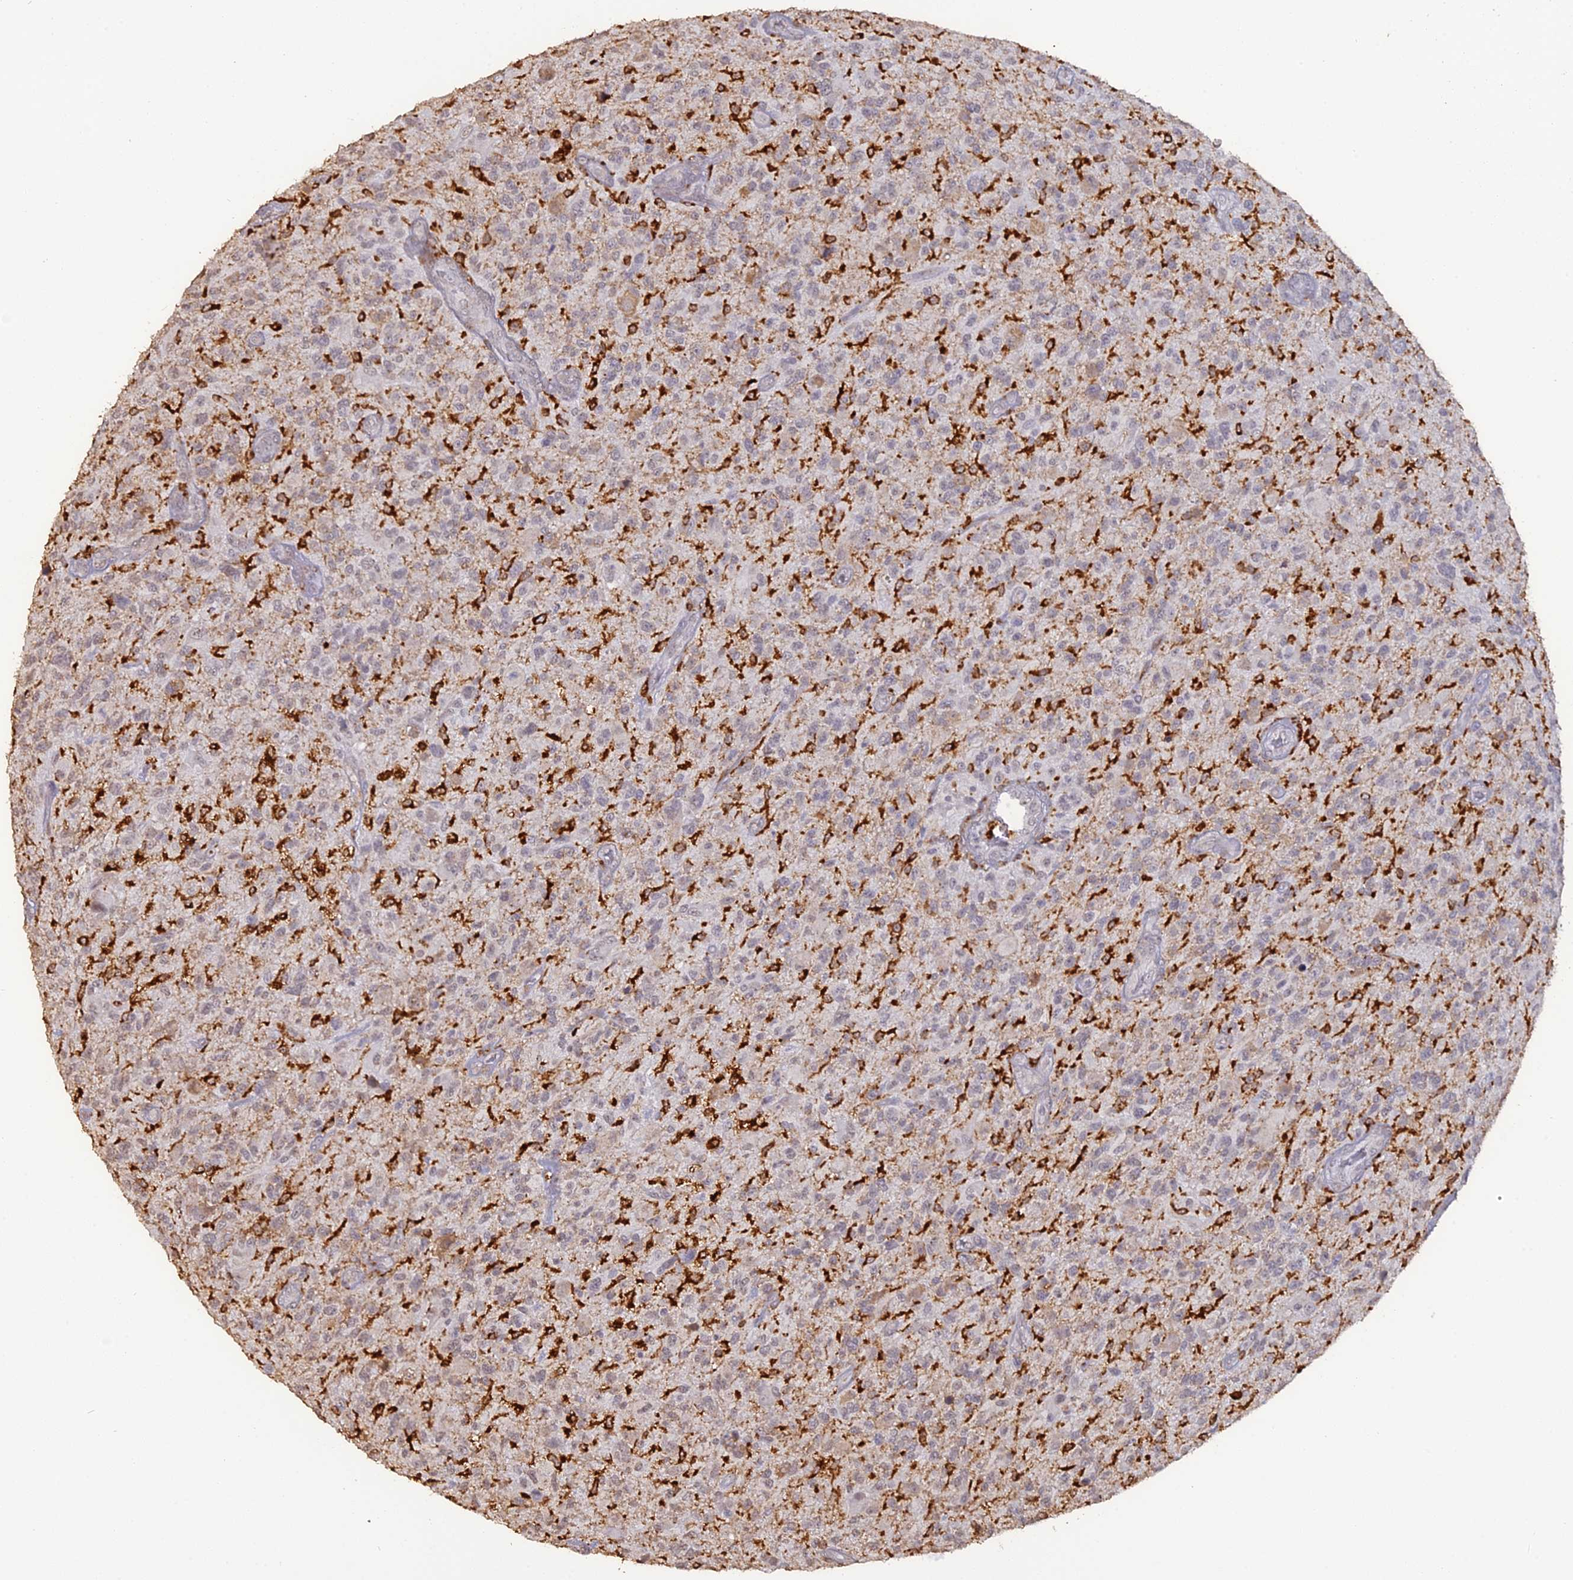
{"staining": {"intensity": "negative", "quantity": "none", "location": "none"}, "tissue": "glioma", "cell_type": "Tumor cells", "image_type": "cancer", "snomed": [{"axis": "morphology", "description": "Glioma, malignant, High grade"}, {"axis": "topography", "description": "Brain"}], "caption": "Immunohistochemistry micrograph of neoplastic tissue: malignant high-grade glioma stained with DAB (3,3'-diaminobenzidine) demonstrates no significant protein staining in tumor cells.", "gene": "APOBR", "patient": {"sex": "male", "age": 47}}